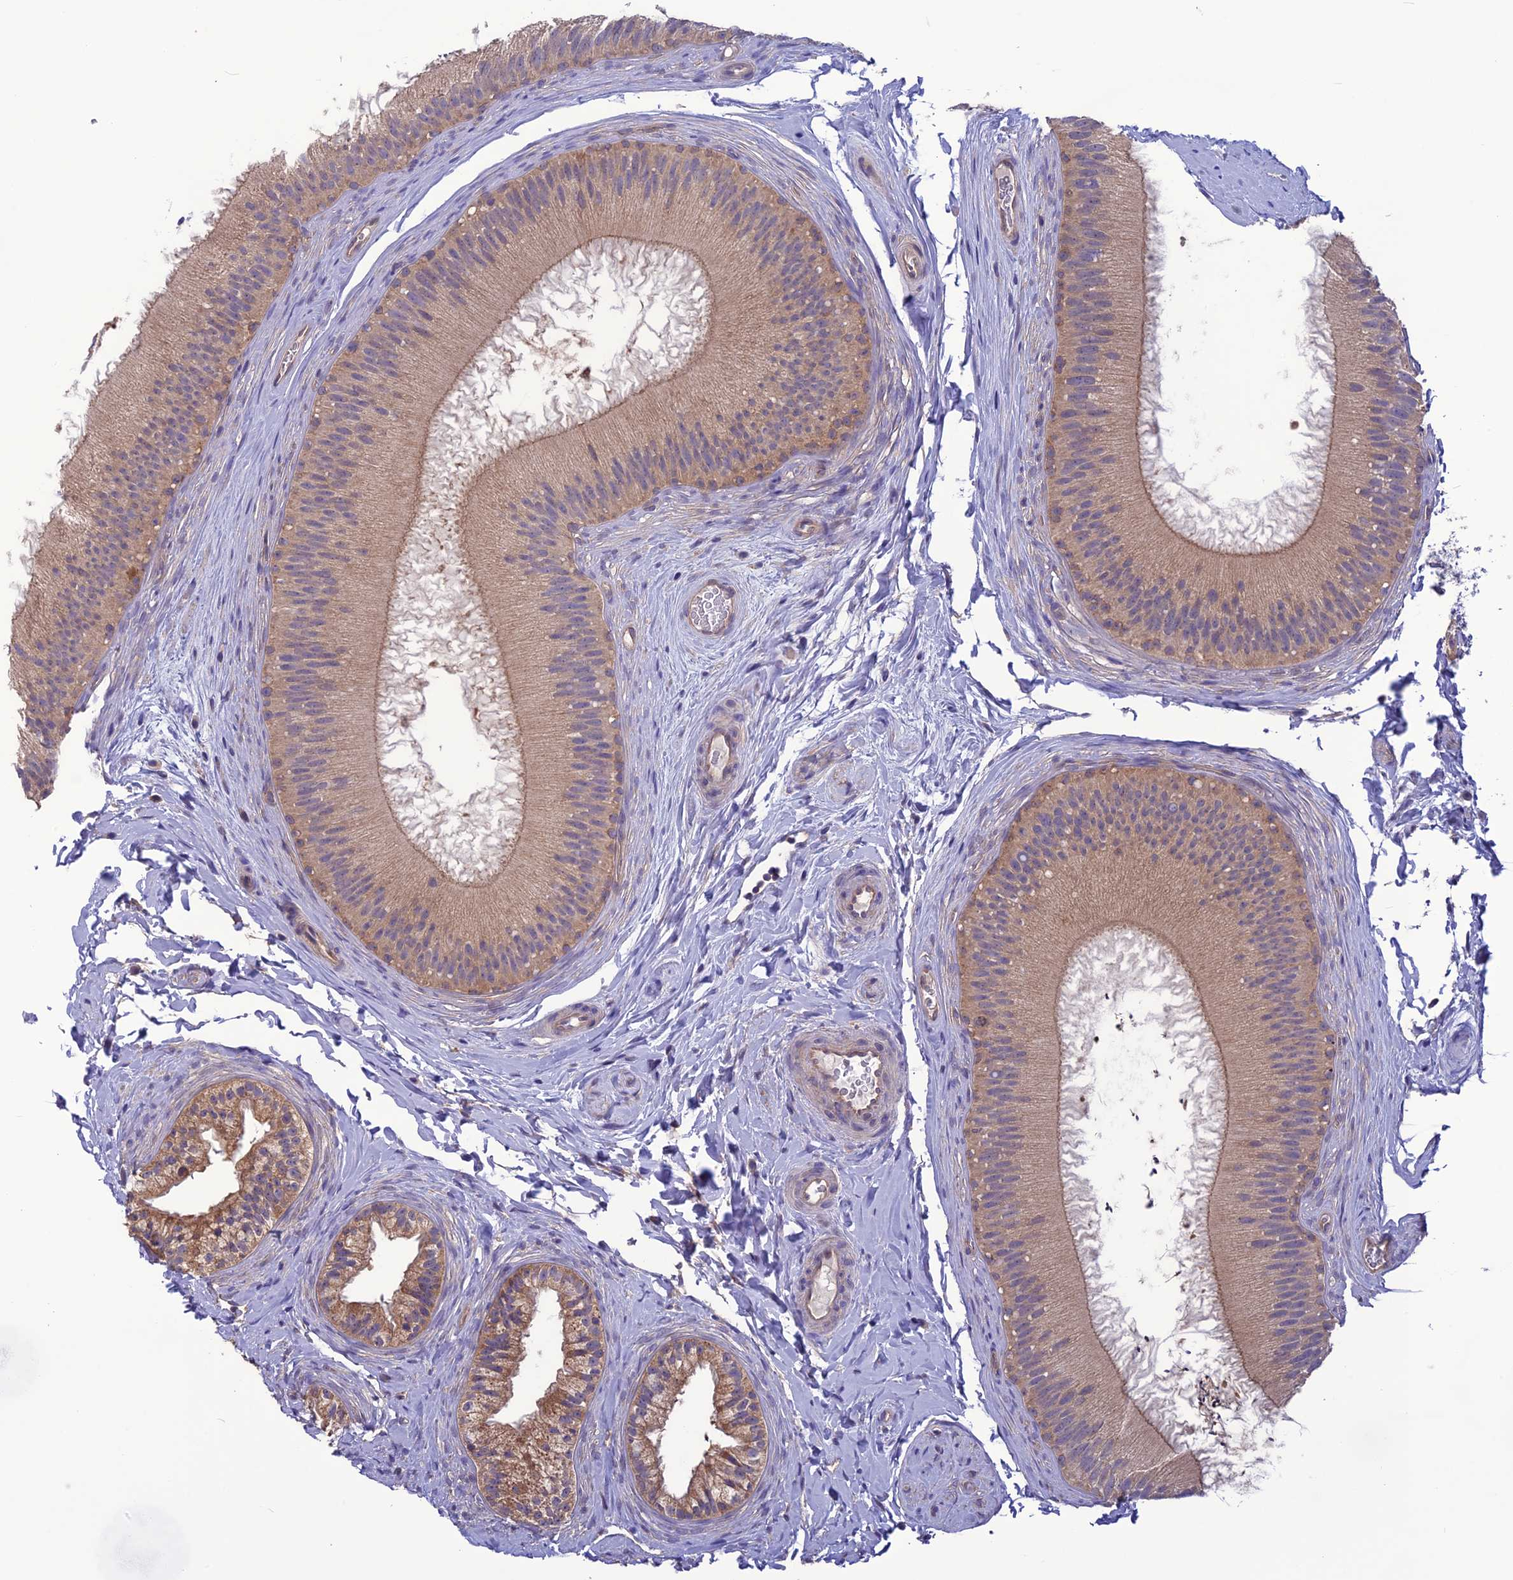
{"staining": {"intensity": "weak", "quantity": "25%-75%", "location": "cytoplasmic/membranous"}, "tissue": "epididymis", "cell_type": "Glandular cells", "image_type": "normal", "snomed": [{"axis": "morphology", "description": "Normal tissue, NOS"}, {"axis": "topography", "description": "Epididymis"}], "caption": "Immunohistochemical staining of unremarkable human epididymis exhibits 25%-75% levels of weak cytoplasmic/membranous protein expression in approximately 25%-75% of glandular cells. Immunohistochemistry stains the protein in brown and the nuclei are stained blue.", "gene": "PSMF1", "patient": {"sex": "male", "age": 45}}